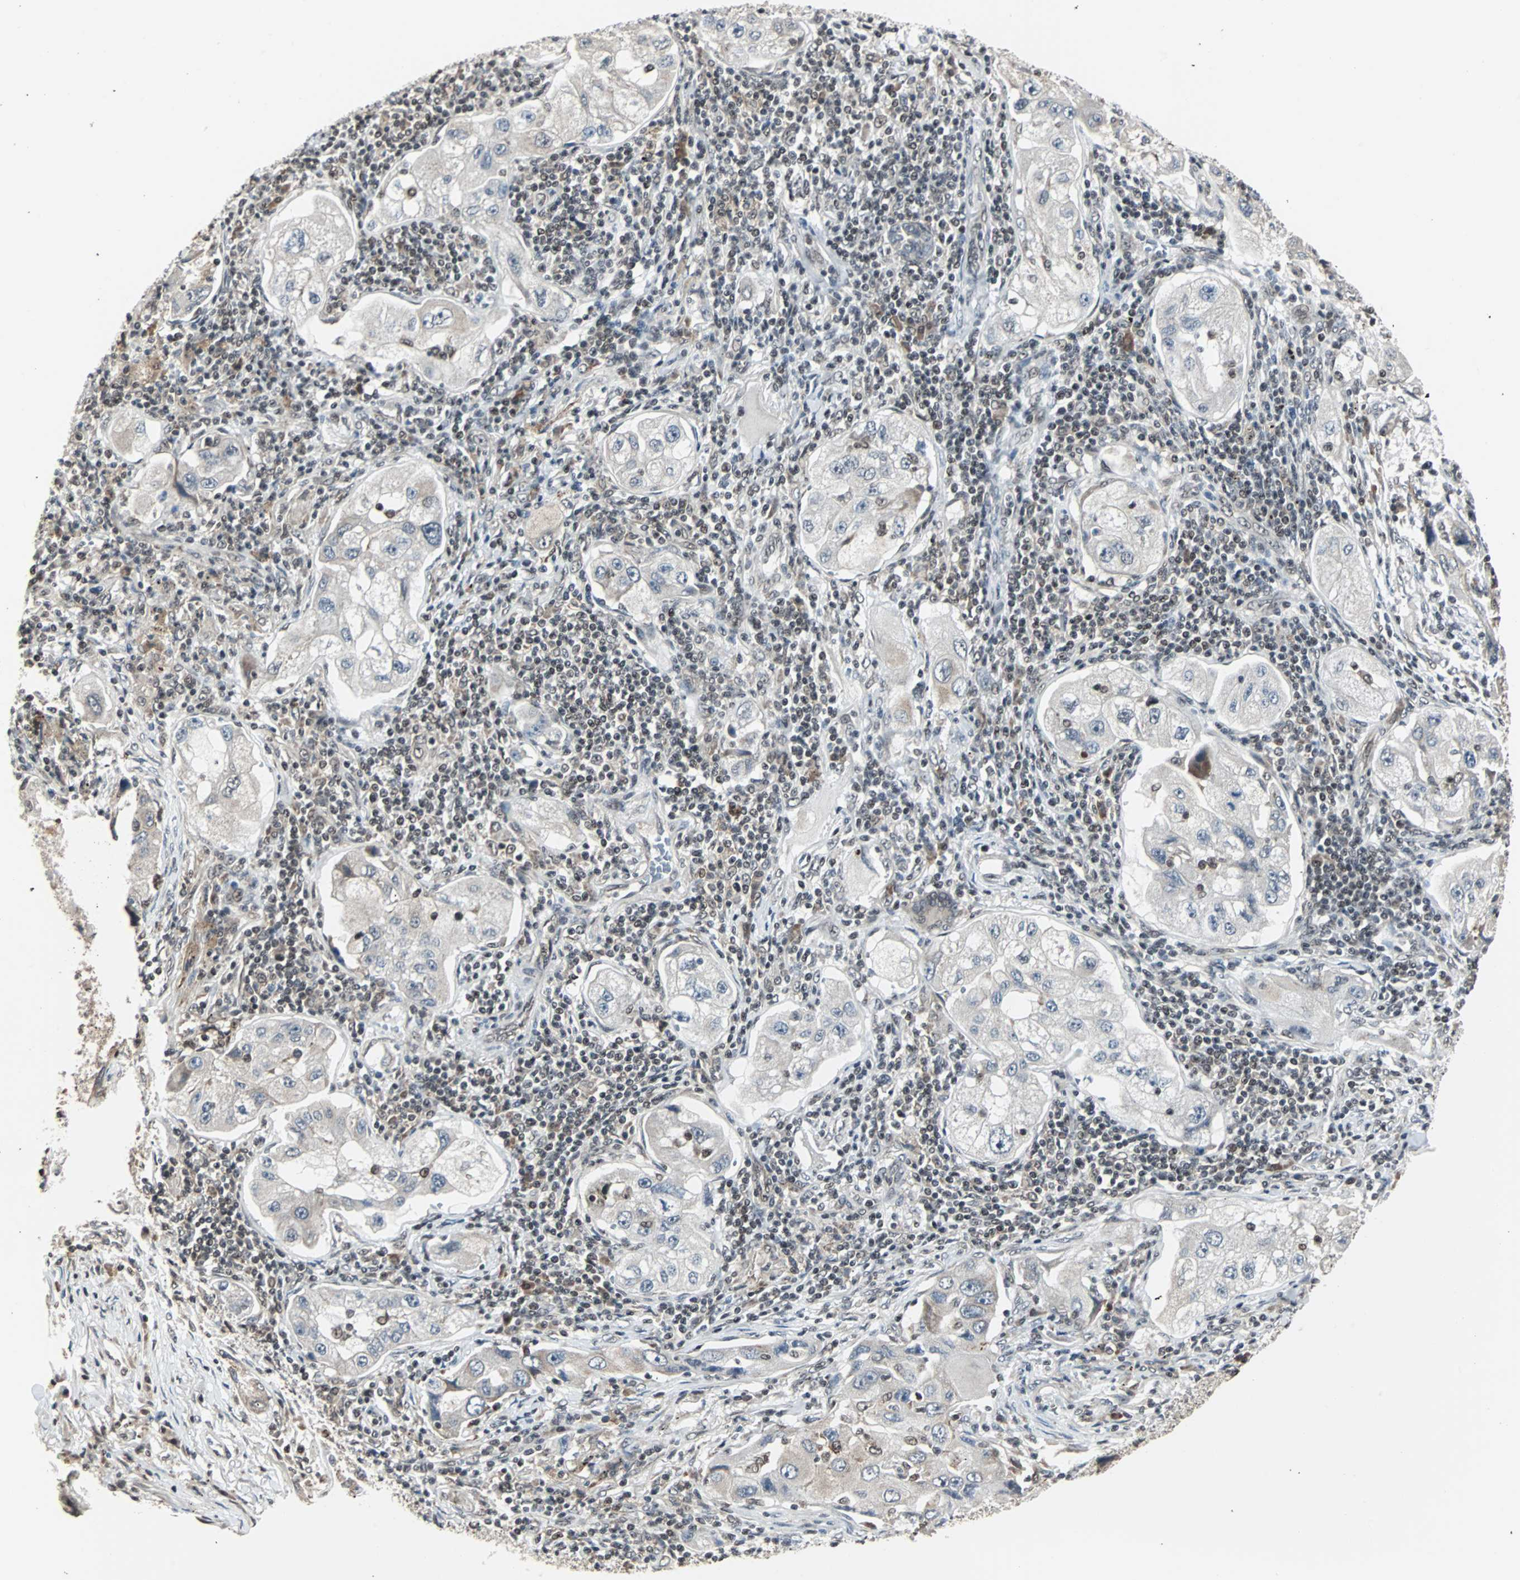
{"staining": {"intensity": "negative", "quantity": "none", "location": "none"}, "tissue": "lung cancer", "cell_type": "Tumor cells", "image_type": "cancer", "snomed": [{"axis": "morphology", "description": "Adenocarcinoma, NOS"}, {"axis": "topography", "description": "Lung"}], "caption": "Tumor cells show no significant protein positivity in adenocarcinoma (lung). Brightfield microscopy of immunohistochemistry stained with DAB (3,3'-diaminobenzidine) (brown) and hematoxylin (blue), captured at high magnification.", "gene": "TERF2IP", "patient": {"sex": "female", "age": 65}}